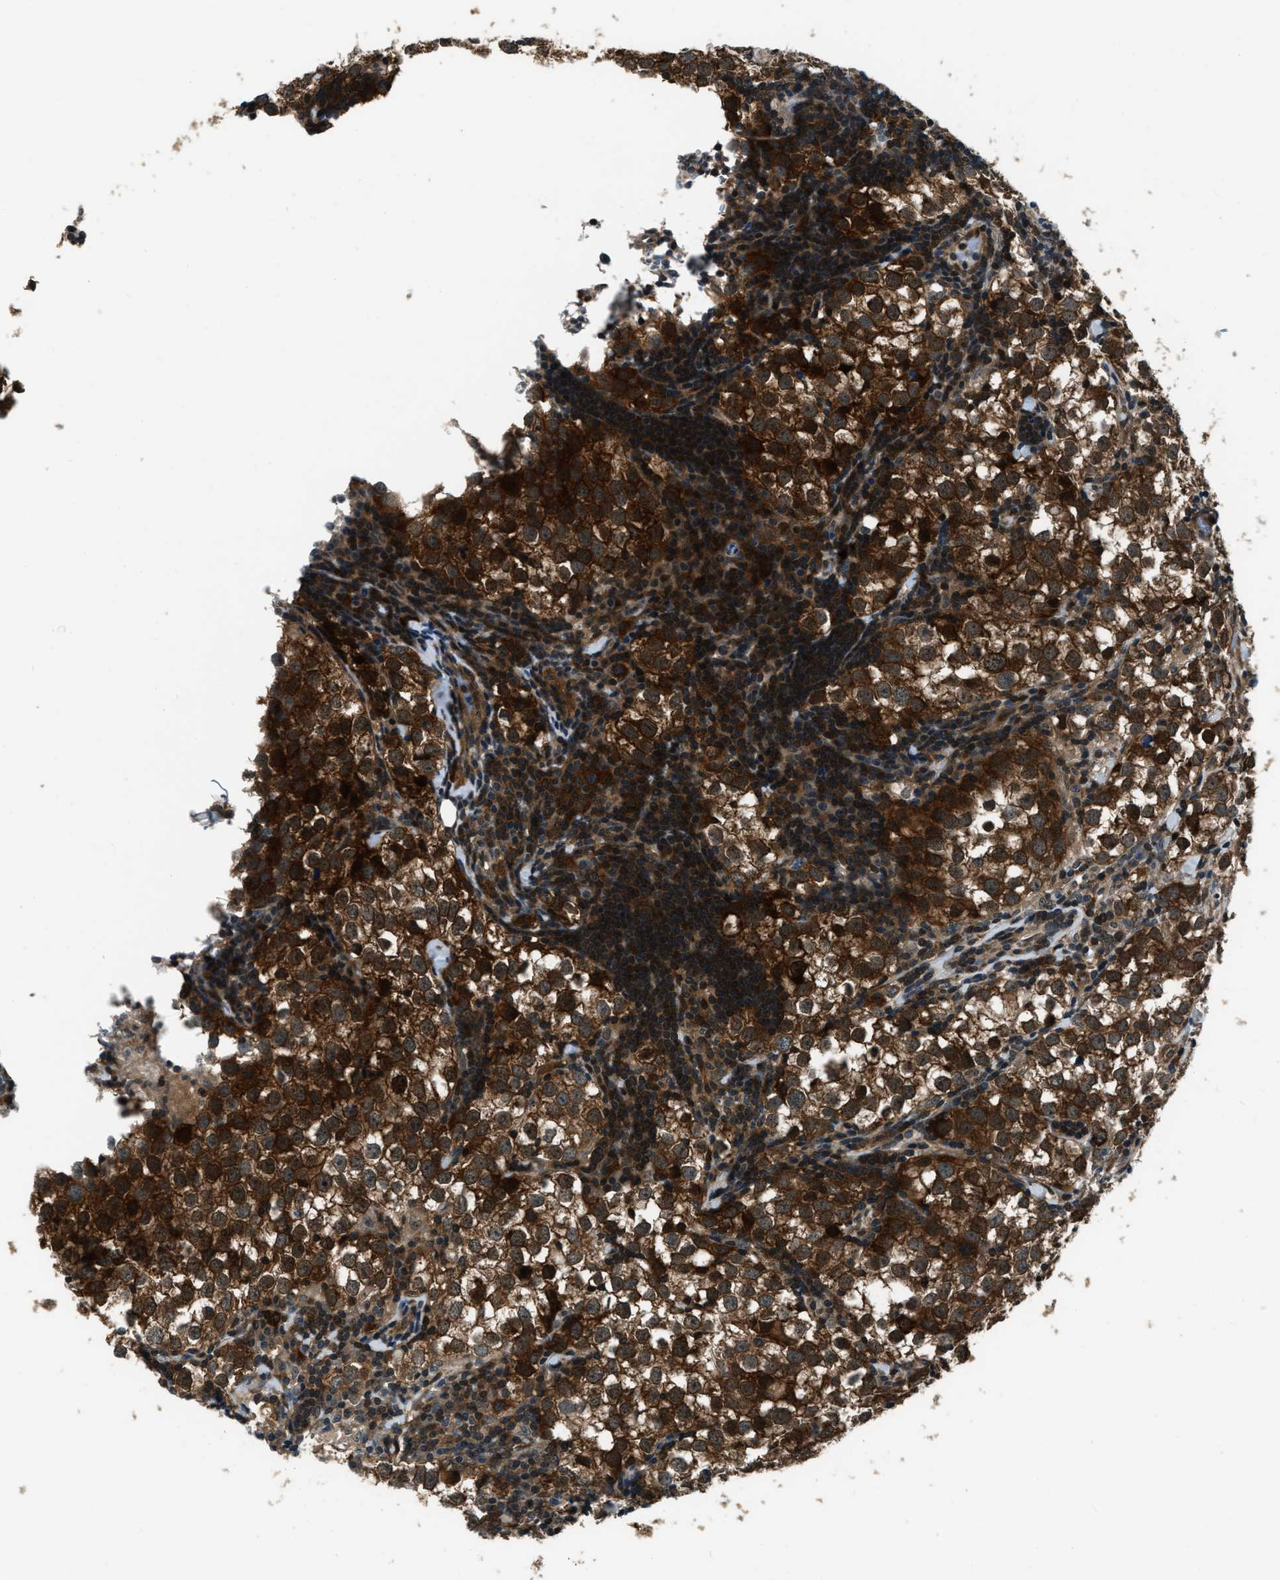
{"staining": {"intensity": "strong", "quantity": ">75%", "location": "cytoplasmic/membranous,nuclear"}, "tissue": "testis cancer", "cell_type": "Tumor cells", "image_type": "cancer", "snomed": [{"axis": "morphology", "description": "Seminoma, NOS"}, {"axis": "morphology", "description": "Carcinoma, Embryonal, NOS"}, {"axis": "topography", "description": "Testis"}], "caption": "Immunohistochemistry (IHC) (DAB) staining of human testis cancer (seminoma) demonstrates strong cytoplasmic/membranous and nuclear protein expression in about >75% of tumor cells. The staining was performed using DAB (3,3'-diaminobenzidine) to visualize the protein expression in brown, while the nuclei were stained in blue with hematoxylin (Magnification: 20x).", "gene": "NUDCD3", "patient": {"sex": "male", "age": 36}}